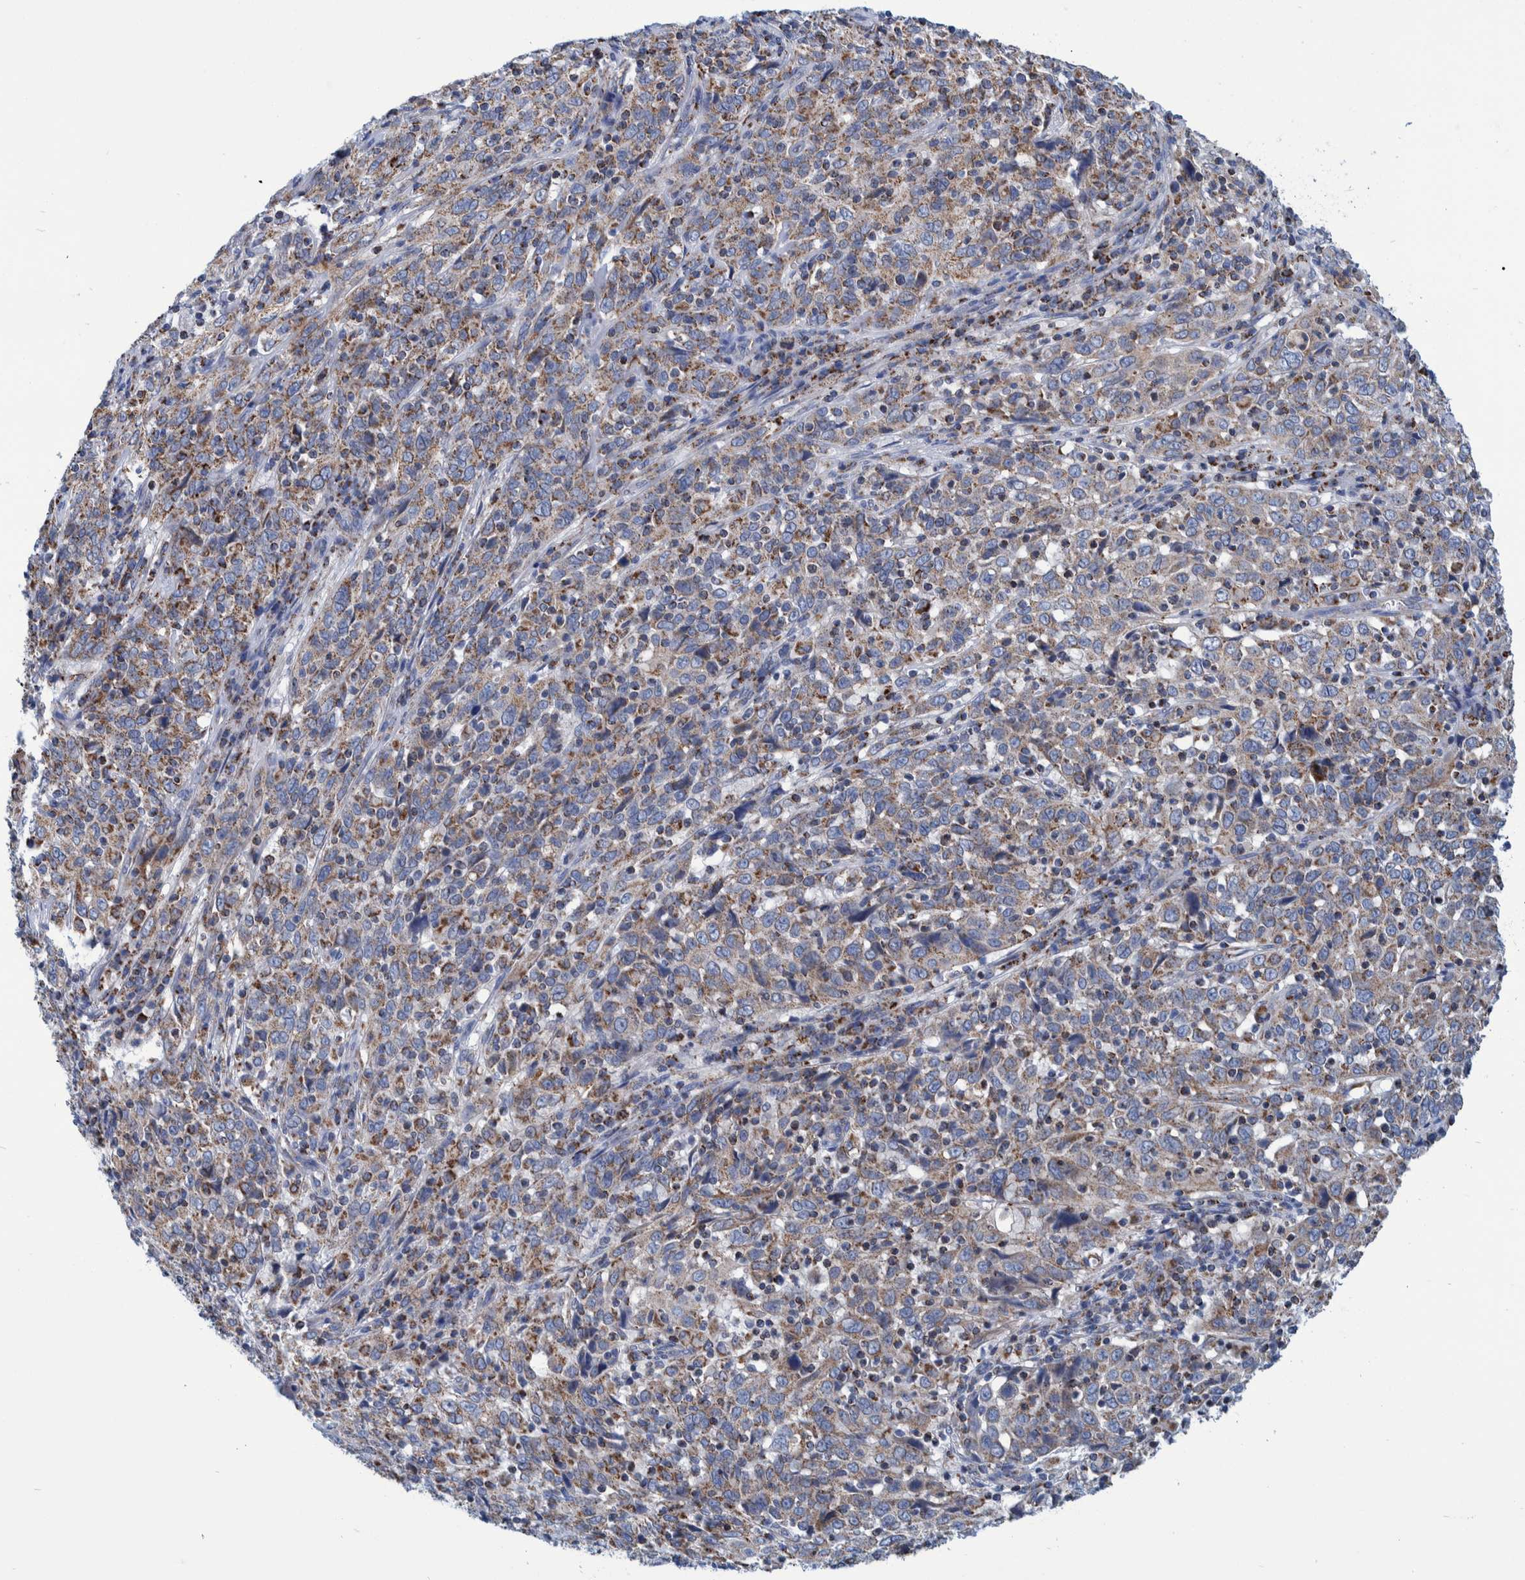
{"staining": {"intensity": "moderate", "quantity": "25%-75%", "location": "cytoplasmic/membranous"}, "tissue": "cervical cancer", "cell_type": "Tumor cells", "image_type": "cancer", "snomed": [{"axis": "morphology", "description": "Squamous cell carcinoma, NOS"}, {"axis": "topography", "description": "Cervix"}], "caption": "Tumor cells show medium levels of moderate cytoplasmic/membranous expression in about 25%-75% of cells in cervical squamous cell carcinoma.", "gene": "BZW2", "patient": {"sex": "female", "age": 46}}